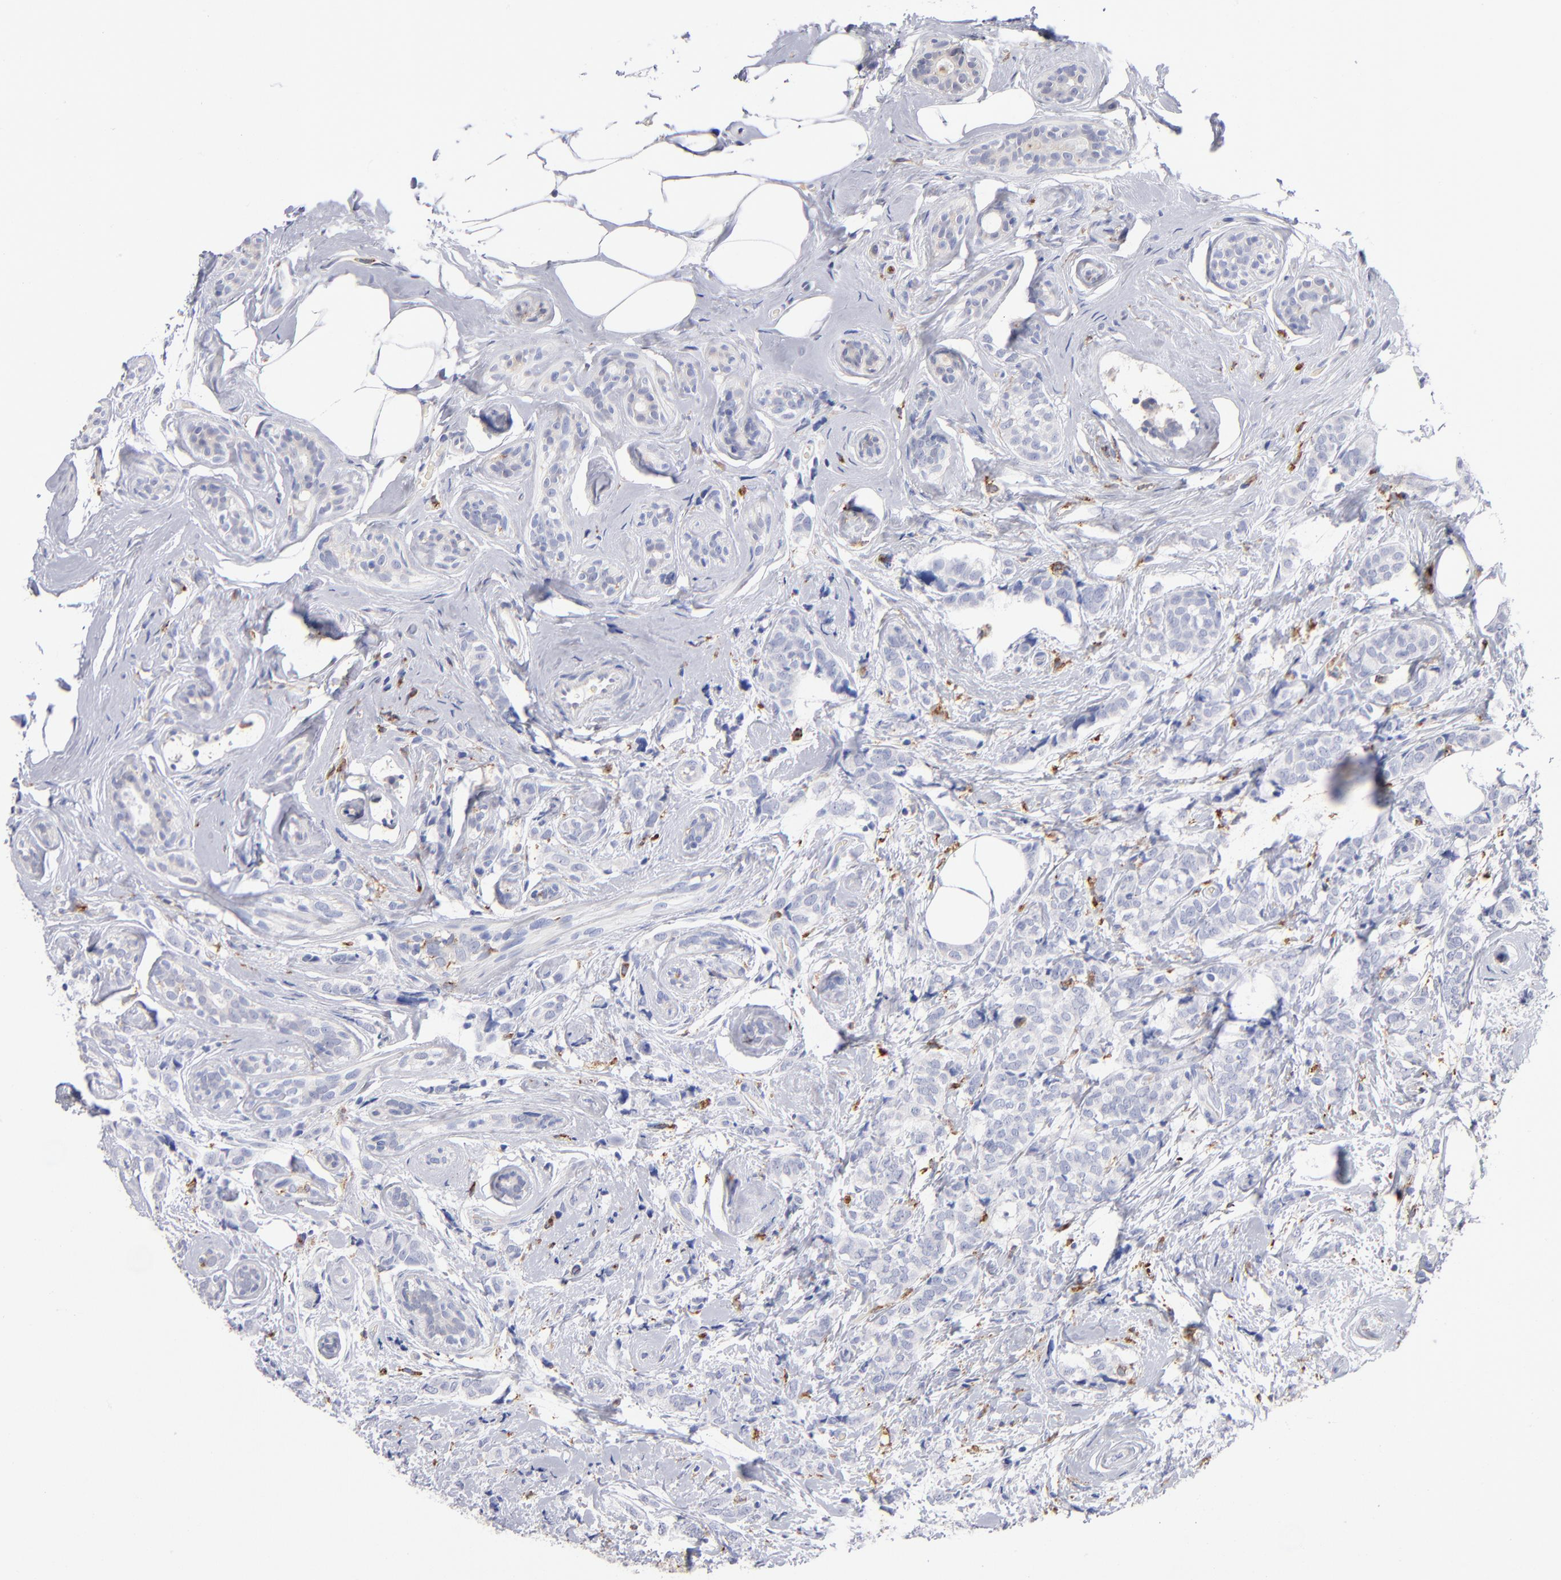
{"staining": {"intensity": "negative", "quantity": "none", "location": "none"}, "tissue": "breast cancer", "cell_type": "Tumor cells", "image_type": "cancer", "snomed": [{"axis": "morphology", "description": "Lobular carcinoma"}, {"axis": "topography", "description": "Breast"}], "caption": "Tumor cells are negative for protein expression in human breast cancer (lobular carcinoma).", "gene": "CD180", "patient": {"sex": "female", "age": 60}}